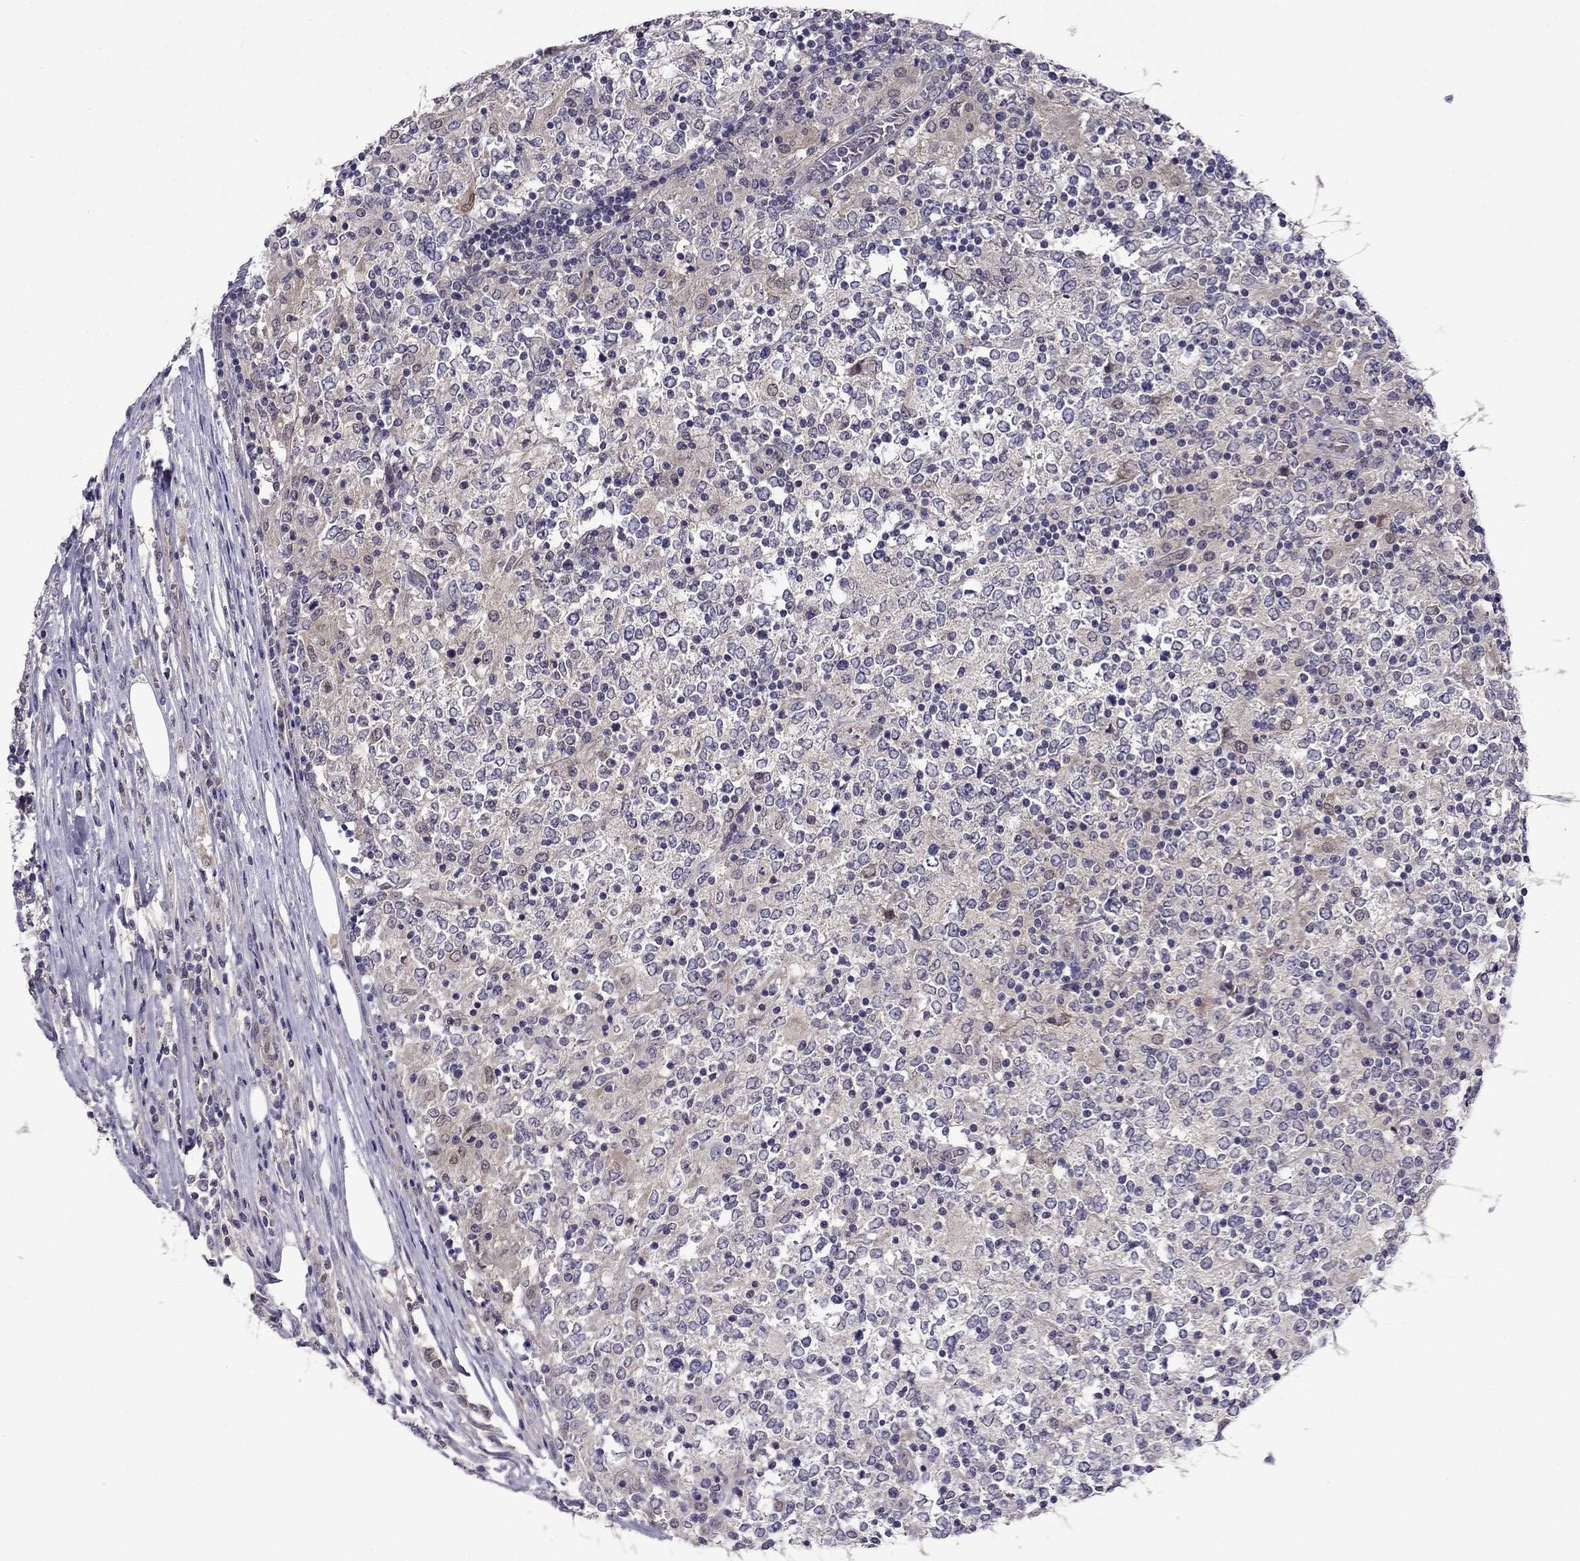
{"staining": {"intensity": "negative", "quantity": "none", "location": "none"}, "tissue": "lymphoma", "cell_type": "Tumor cells", "image_type": "cancer", "snomed": [{"axis": "morphology", "description": "Malignant lymphoma, non-Hodgkin's type, High grade"}, {"axis": "topography", "description": "Lymph node"}], "caption": "Photomicrograph shows no protein positivity in tumor cells of lymphoma tissue.", "gene": "CDK5", "patient": {"sex": "female", "age": 84}}